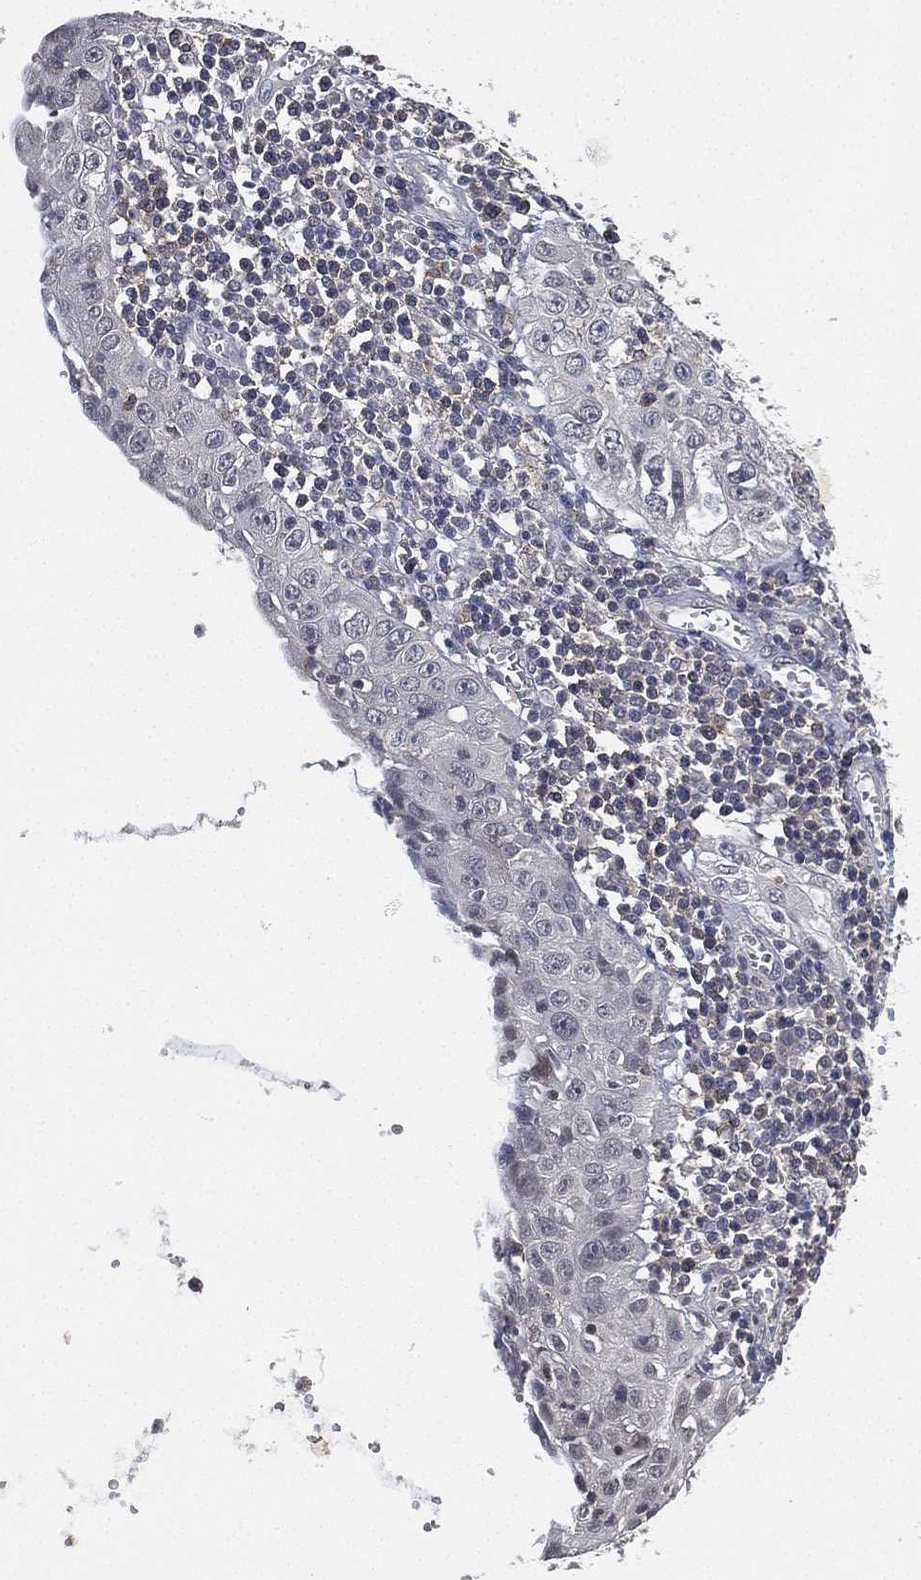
{"staining": {"intensity": "negative", "quantity": "none", "location": "none"}, "tissue": "cervical cancer", "cell_type": "Tumor cells", "image_type": "cancer", "snomed": [{"axis": "morphology", "description": "Squamous cell carcinoma, NOS"}, {"axis": "topography", "description": "Cervix"}], "caption": "Squamous cell carcinoma (cervical) was stained to show a protein in brown. There is no significant staining in tumor cells.", "gene": "CFAP251", "patient": {"sex": "female", "age": 24}}